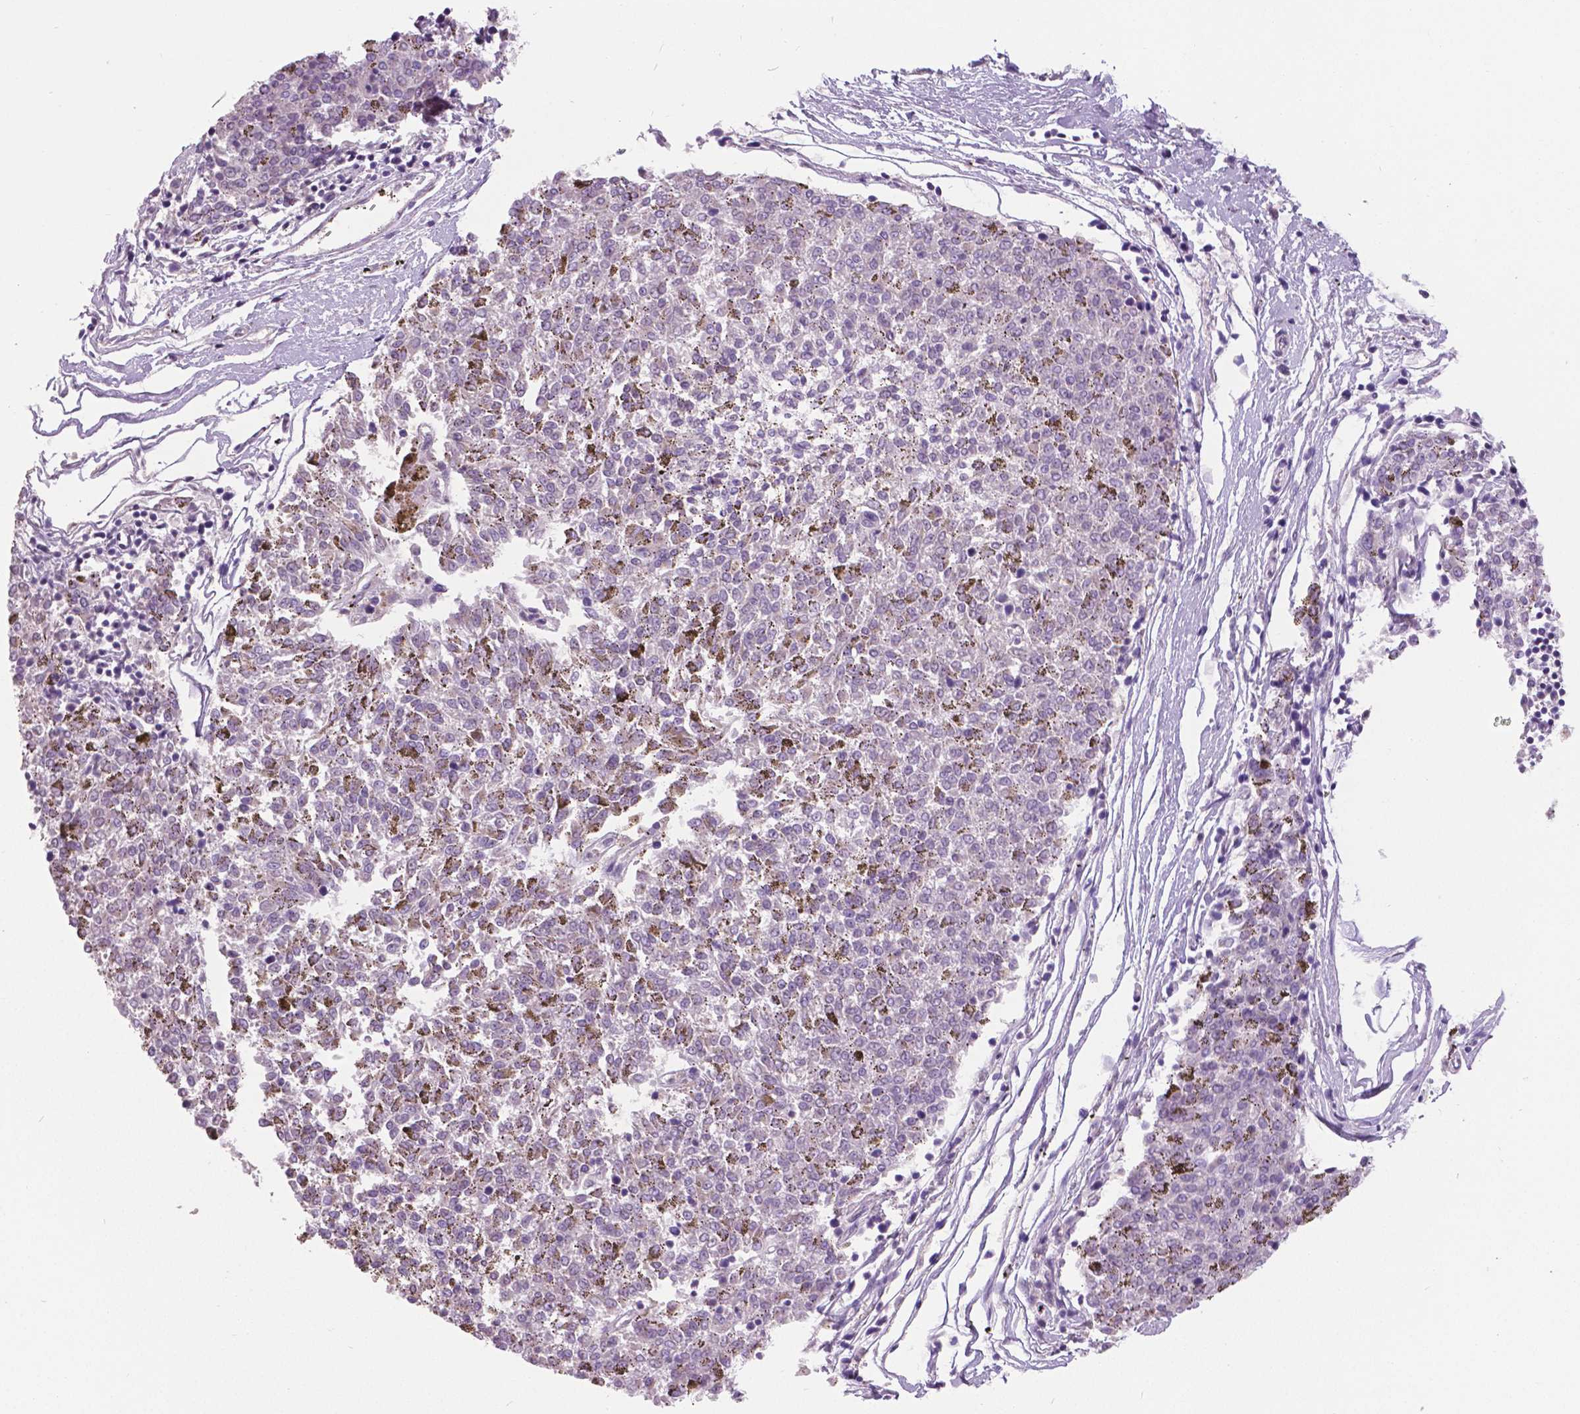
{"staining": {"intensity": "negative", "quantity": "none", "location": "none"}, "tissue": "melanoma", "cell_type": "Tumor cells", "image_type": "cancer", "snomed": [{"axis": "morphology", "description": "Malignant melanoma, NOS"}, {"axis": "topography", "description": "Skin"}], "caption": "The immunohistochemistry image has no significant positivity in tumor cells of malignant melanoma tissue. (DAB immunohistochemistry visualized using brightfield microscopy, high magnification).", "gene": "FOXA1", "patient": {"sex": "female", "age": 72}}